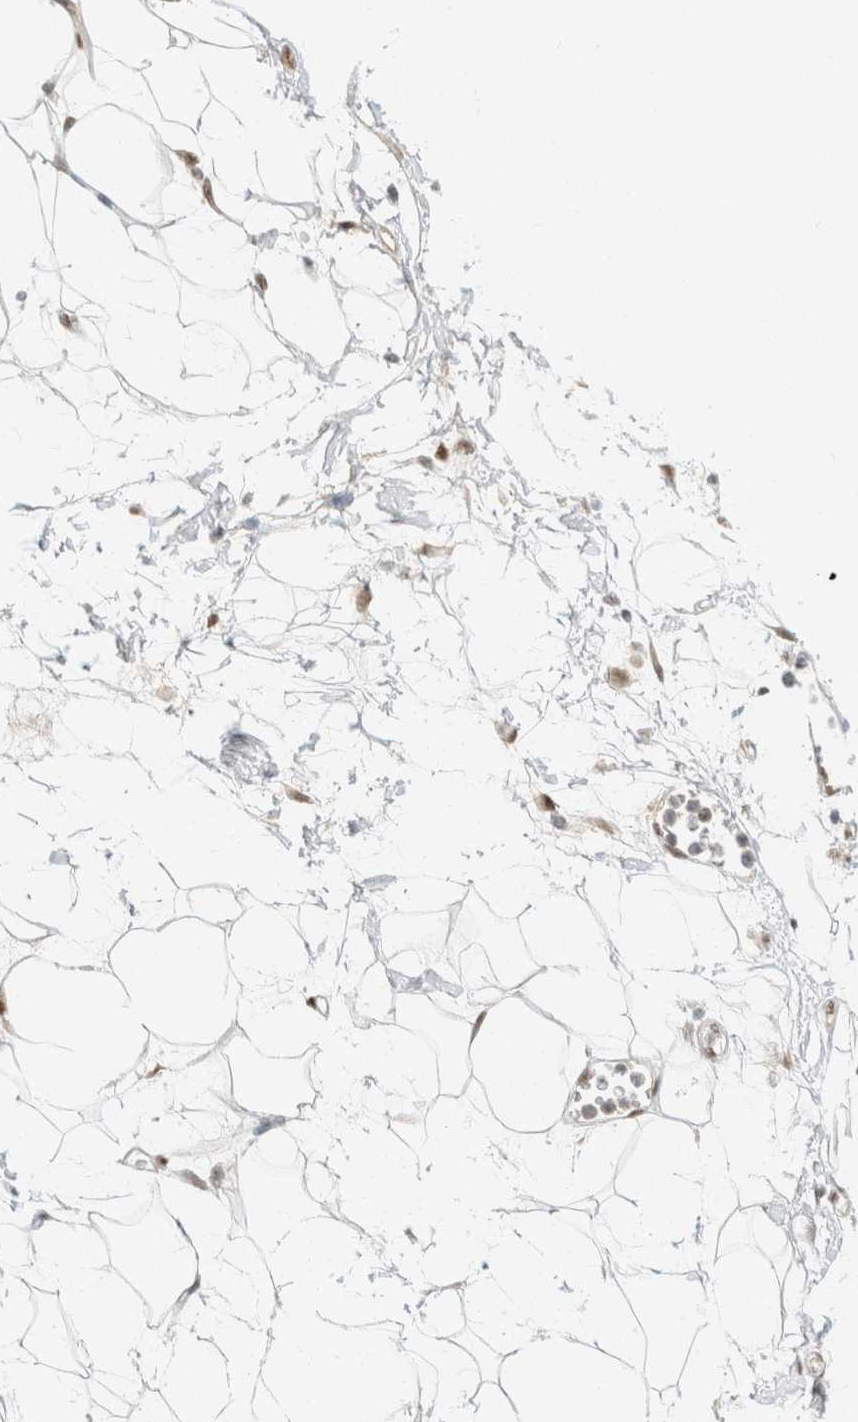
{"staining": {"intensity": "moderate", "quantity": ">75%", "location": "nuclear"}, "tissue": "adipose tissue", "cell_type": "Adipocytes", "image_type": "normal", "snomed": [{"axis": "morphology", "description": "Normal tissue, NOS"}, {"axis": "morphology", "description": "Adenocarcinoma, NOS"}, {"axis": "topography", "description": "Duodenum"}, {"axis": "topography", "description": "Peripheral nerve tissue"}], "caption": "Adipose tissue stained for a protein (brown) exhibits moderate nuclear positive positivity in about >75% of adipocytes.", "gene": "ZNF768", "patient": {"sex": "female", "age": 60}}